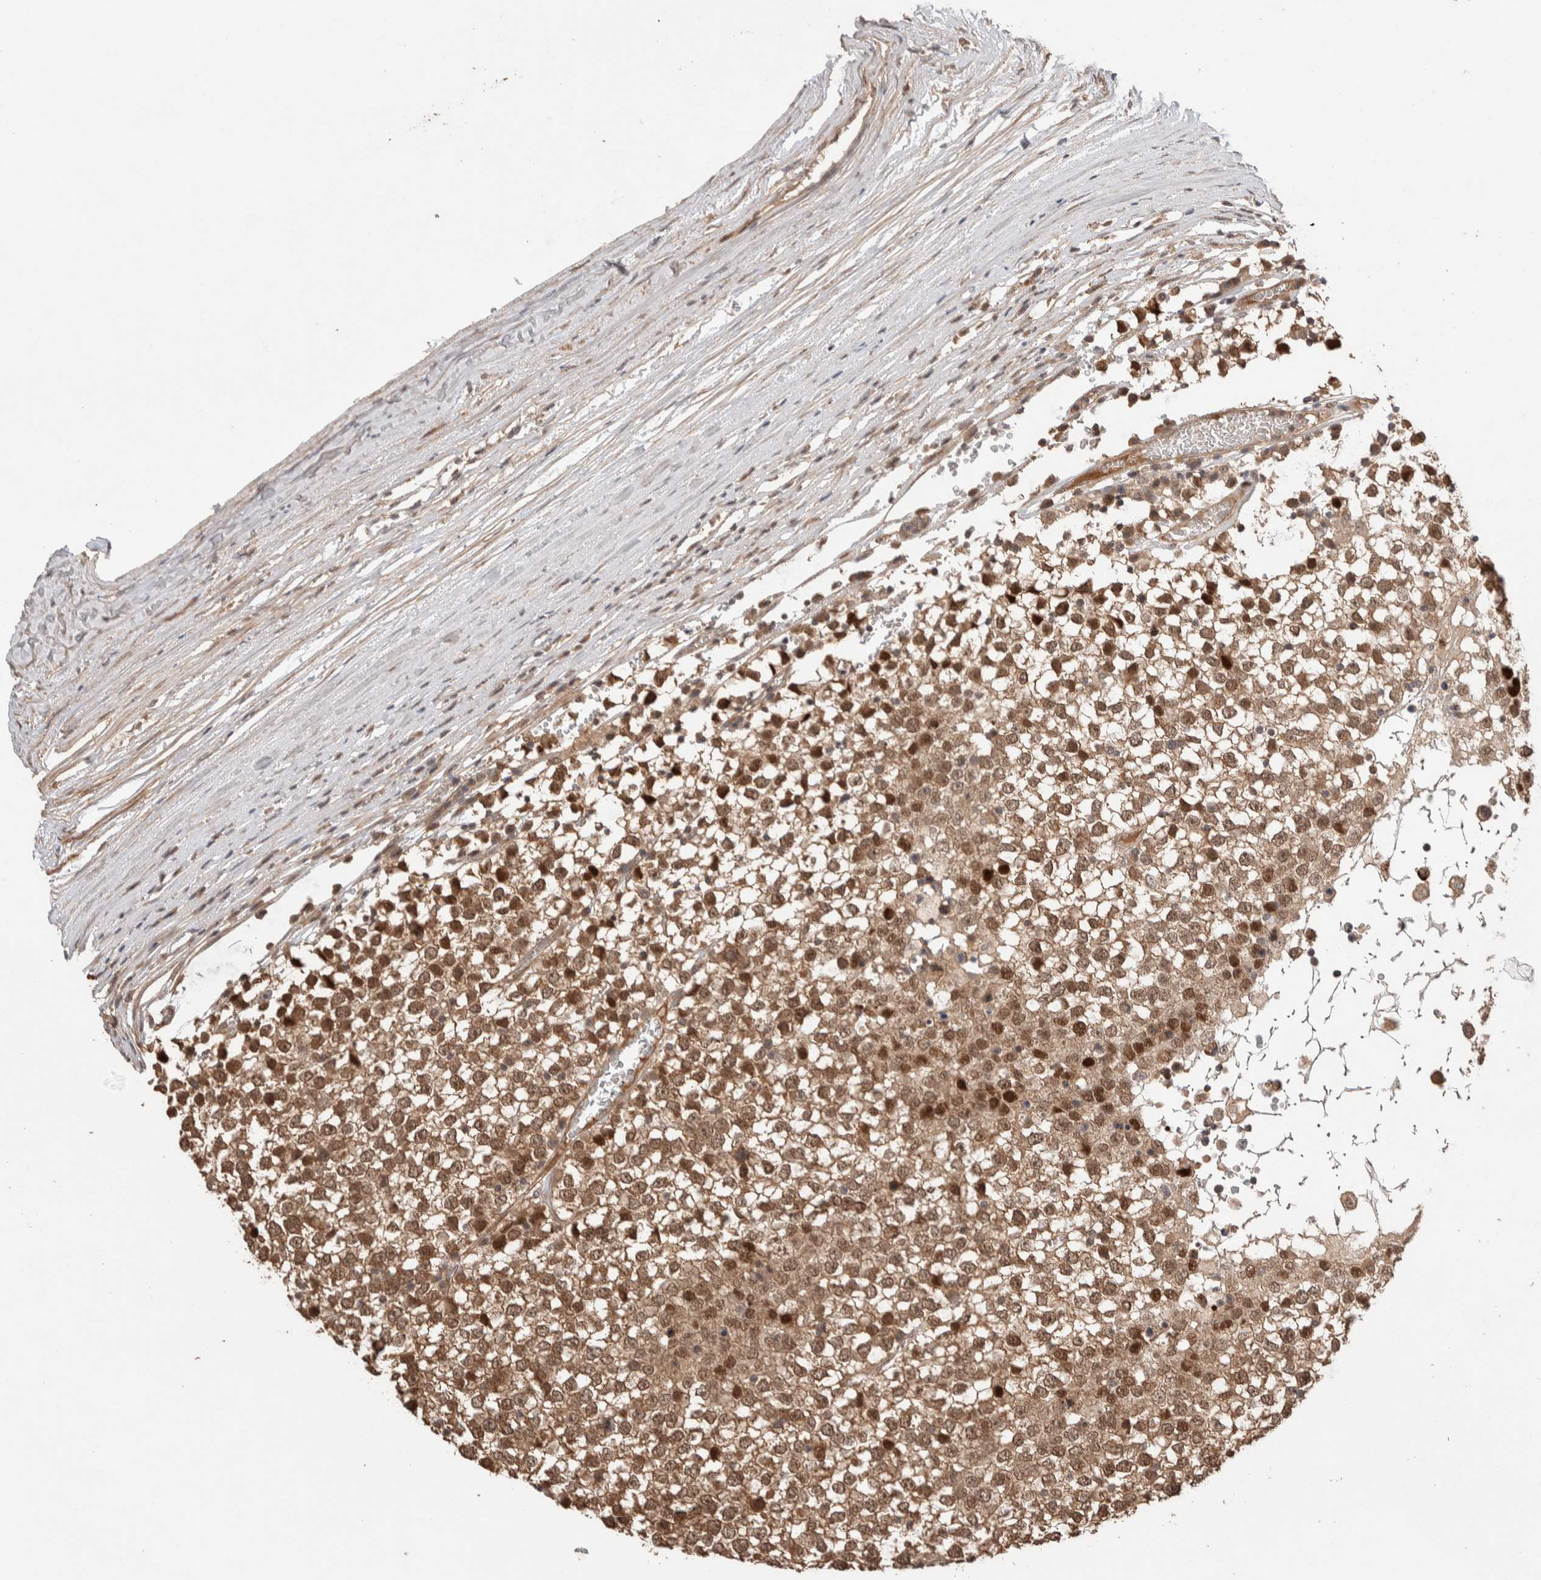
{"staining": {"intensity": "moderate", "quantity": ">75%", "location": "cytoplasmic/membranous,nuclear"}, "tissue": "testis cancer", "cell_type": "Tumor cells", "image_type": "cancer", "snomed": [{"axis": "morphology", "description": "Seminoma, NOS"}, {"axis": "topography", "description": "Testis"}], "caption": "Testis seminoma tissue displays moderate cytoplasmic/membranous and nuclear staining in about >75% of tumor cells", "gene": "PRDM15", "patient": {"sex": "male", "age": 65}}